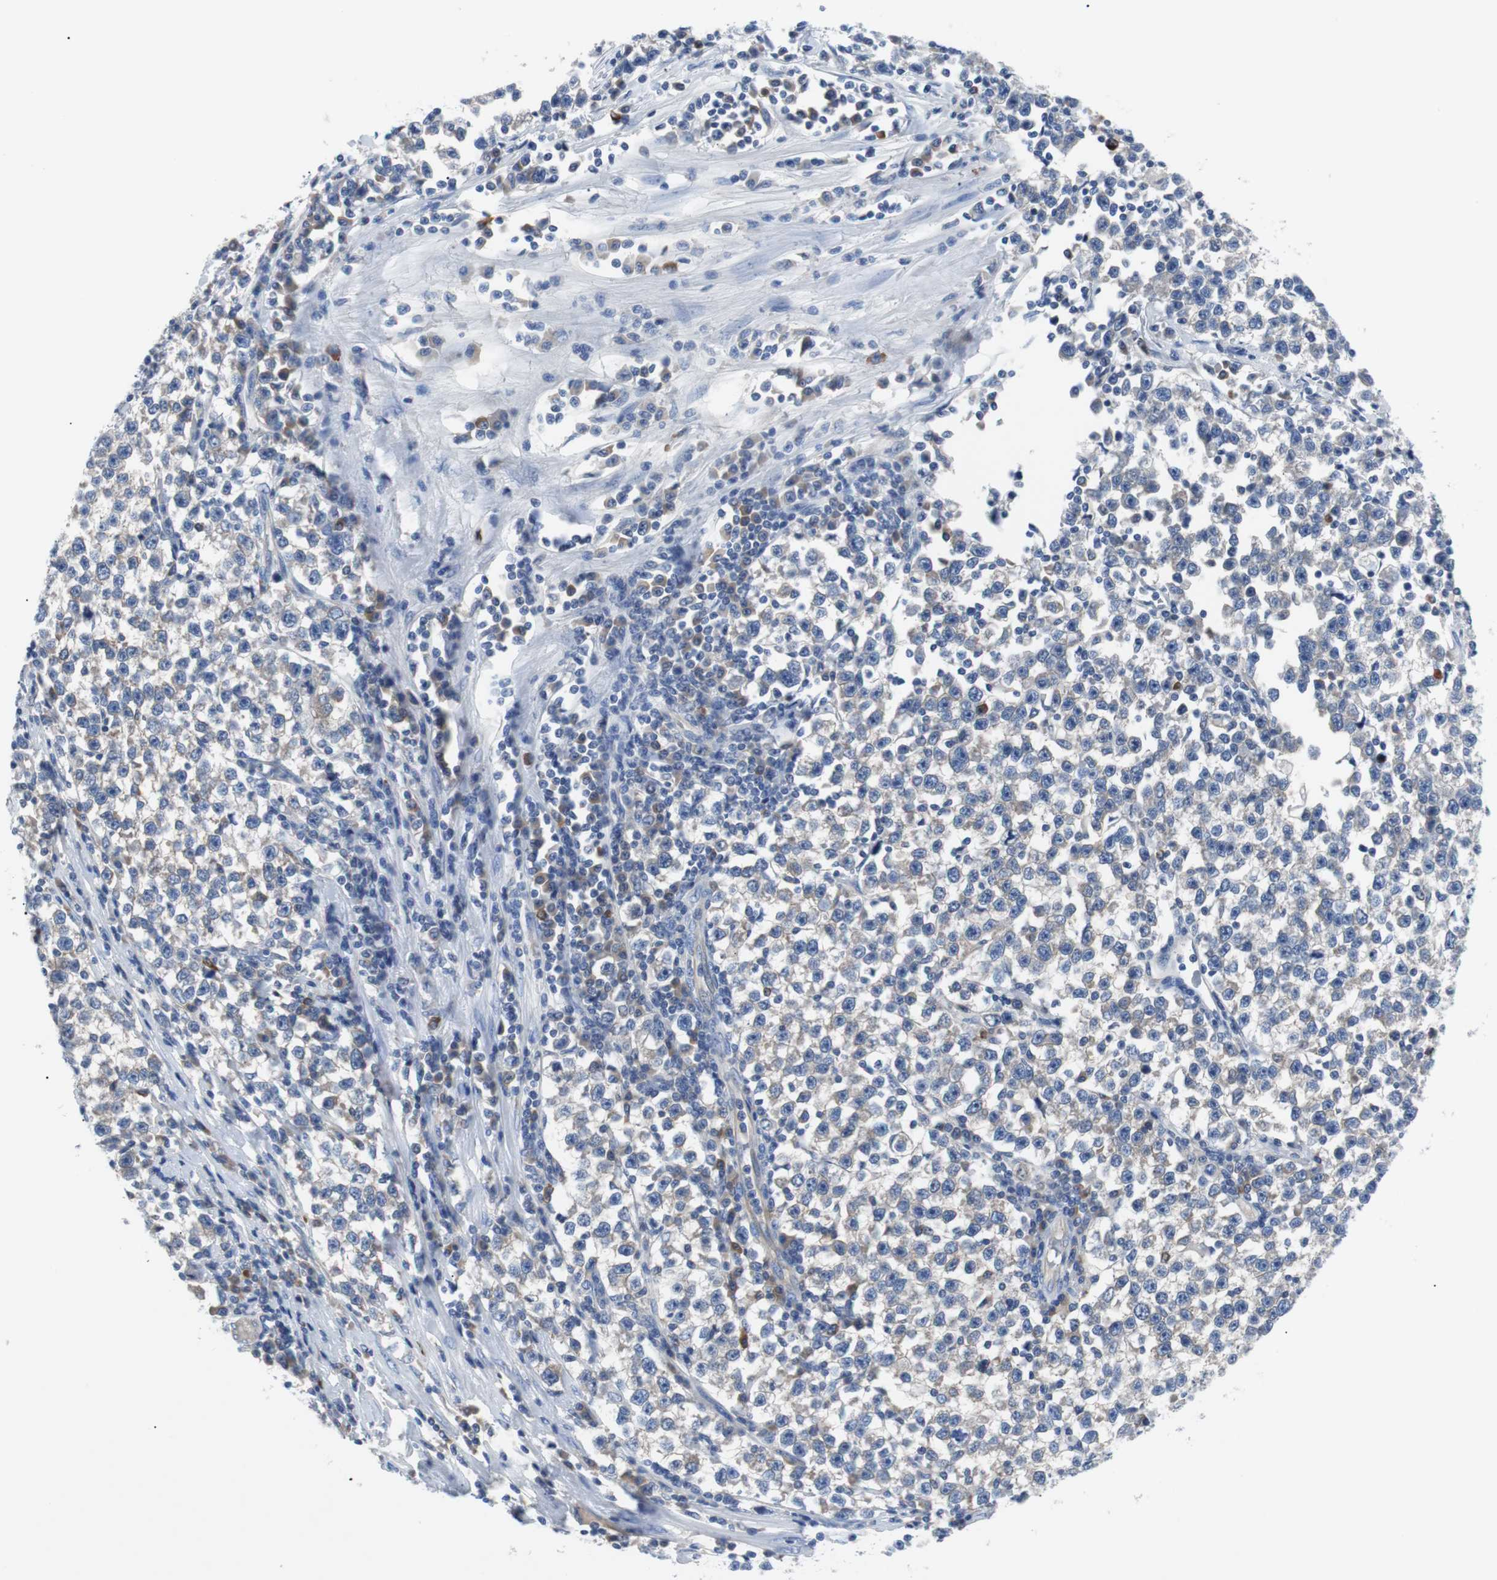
{"staining": {"intensity": "negative", "quantity": "none", "location": "none"}, "tissue": "testis cancer", "cell_type": "Tumor cells", "image_type": "cancer", "snomed": [{"axis": "morphology", "description": "Seminoma, NOS"}, {"axis": "topography", "description": "Testis"}], "caption": "This is a image of immunohistochemistry staining of testis cancer (seminoma), which shows no expression in tumor cells.", "gene": "EEF2K", "patient": {"sex": "male", "age": 43}}